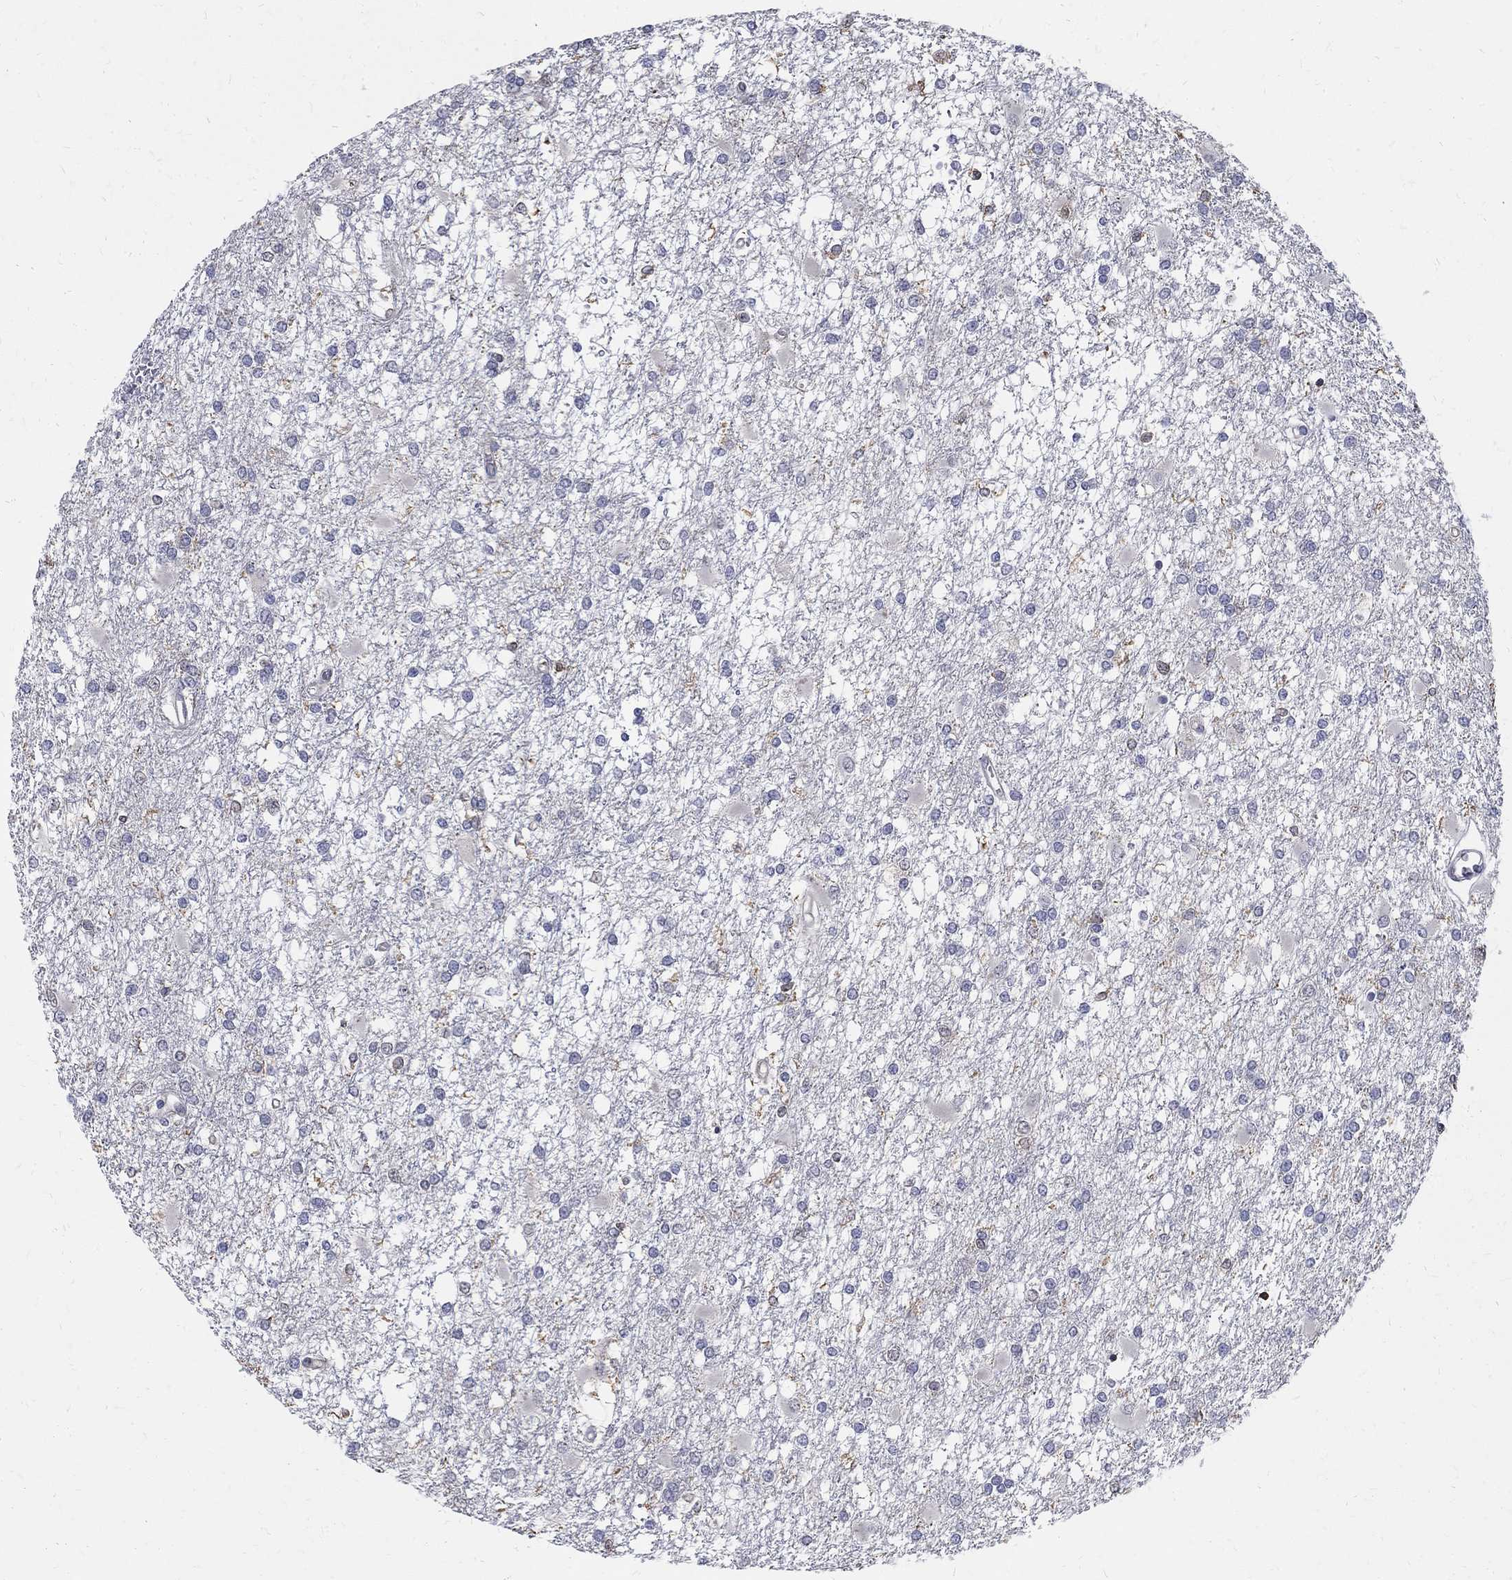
{"staining": {"intensity": "negative", "quantity": "none", "location": "none"}, "tissue": "glioma", "cell_type": "Tumor cells", "image_type": "cancer", "snomed": [{"axis": "morphology", "description": "Glioma, malignant, High grade"}, {"axis": "topography", "description": "Cerebral cortex"}], "caption": "A micrograph of high-grade glioma (malignant) stained for a protein exhibits no brown staining in tumor cells.", "gene": "AGAP2", "patient": {"sex": "male", "age": 79}}